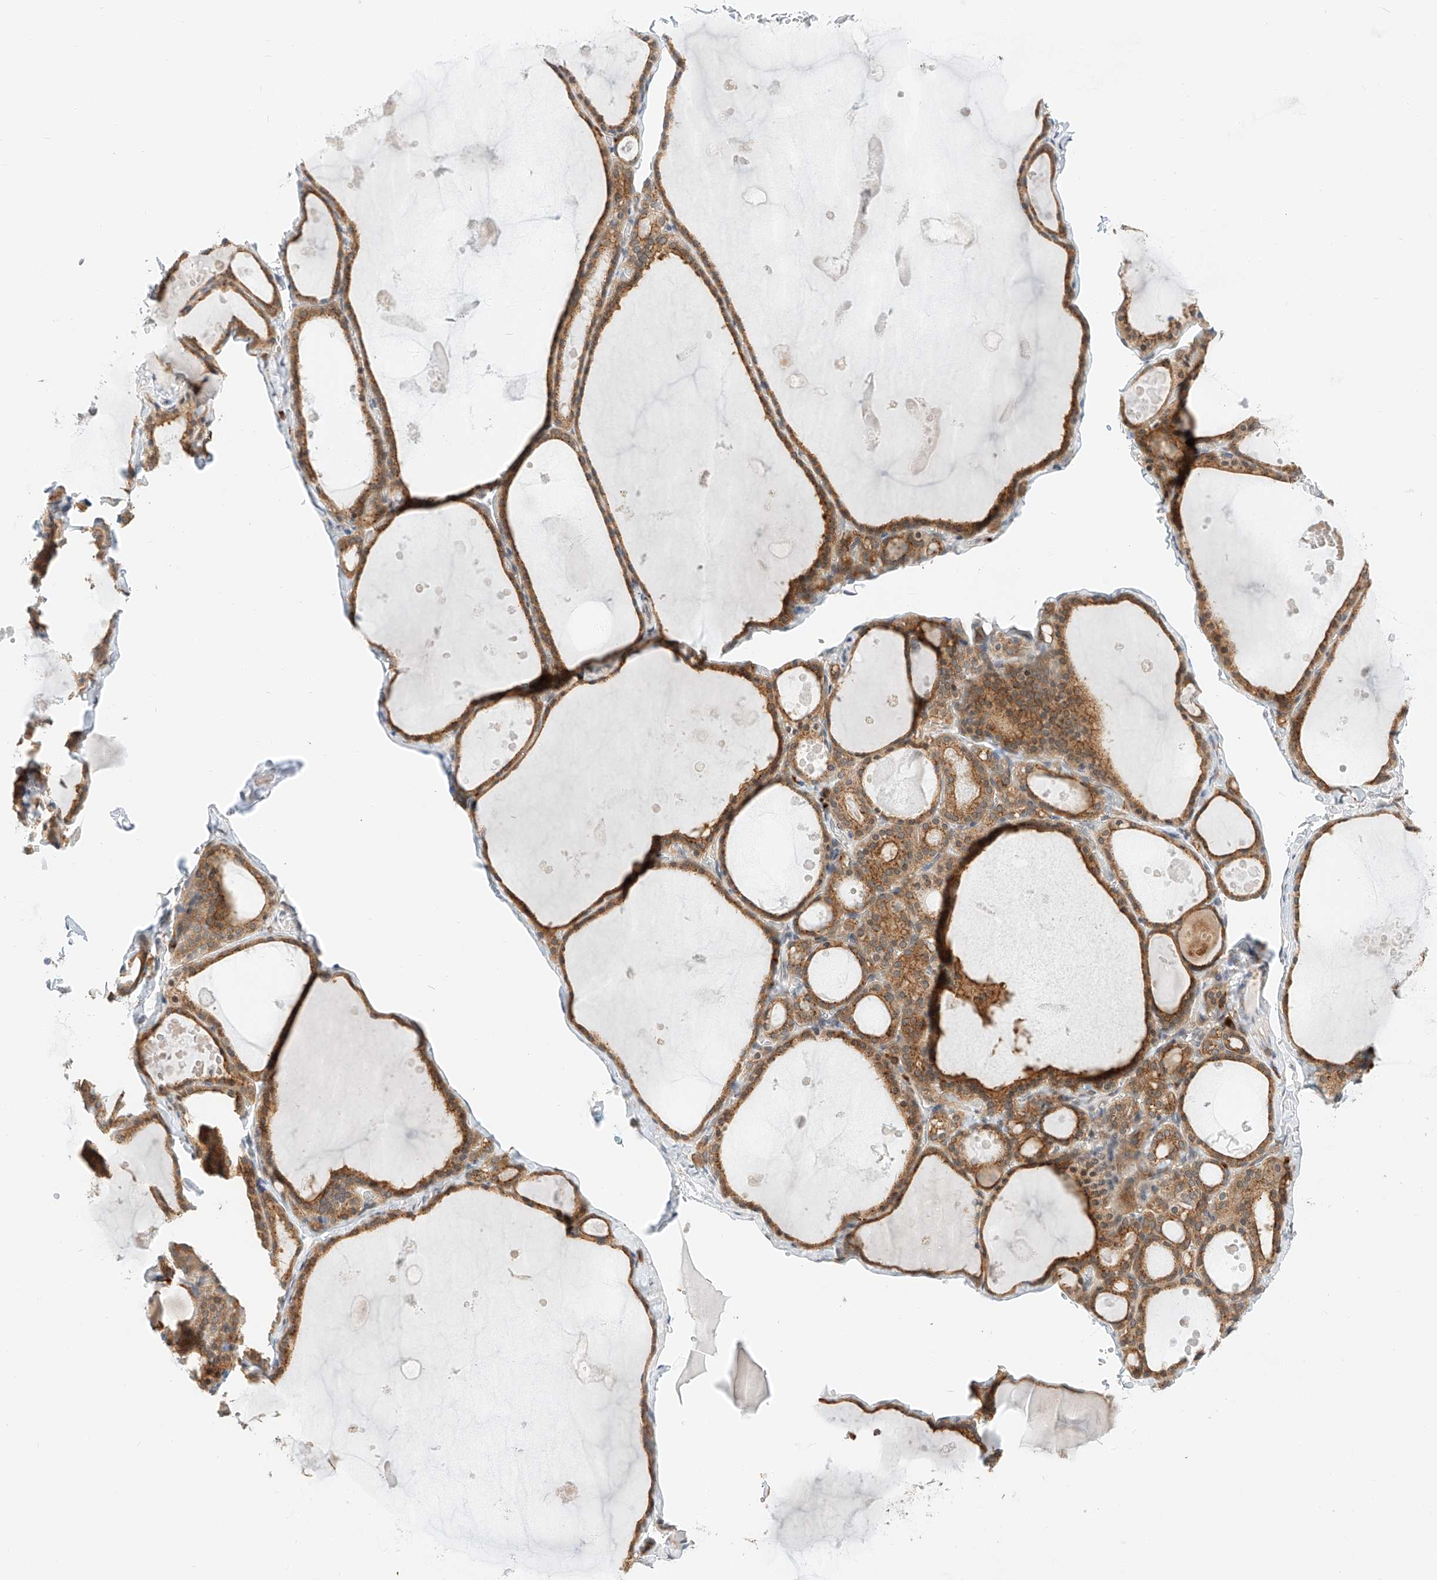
{"staining": {"intensity": "moderate", "quantity": ">75%", "location": "cytoplasmic/membranous"}, "tissue": "thyroid gland", "cell_type": "Glandular cells", "image_type": "normal", "snomed": [{"axis": "morphology", "description": "Normal tissue, NOS"}, {"axis": "topography", "description": "Thyroid gland"}], "caption": "Thyroid gland stained with a brown dye exhibits moderate cytoplasmic/membranous positive expression in approximately >75% of glandular cells.", "gene": "CARMIL1", "patient": {"sex": "male", "age": 56}}